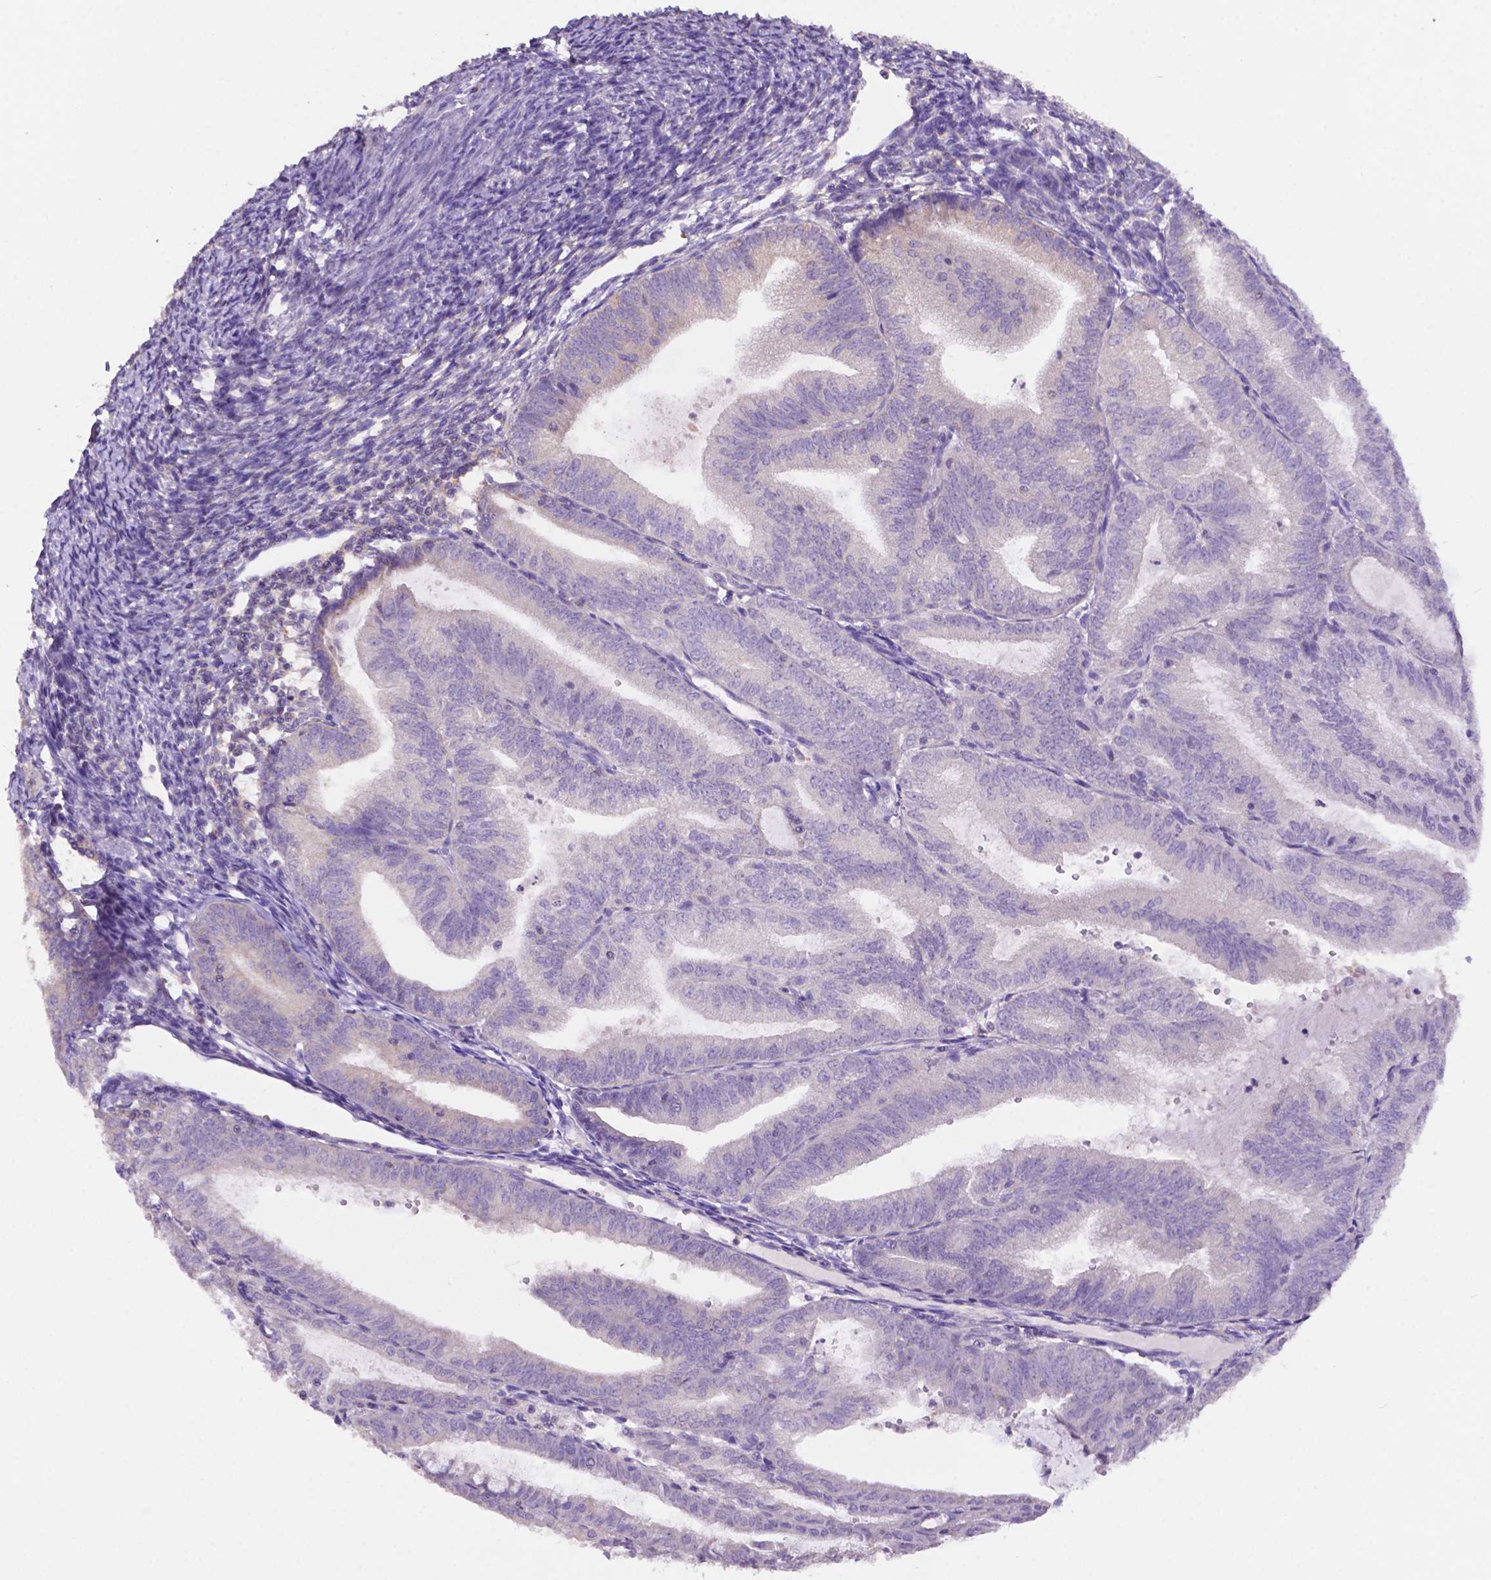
{"staining": {"intensity": "negative", "quantity": "none", "location": "none"}, "tissue": "endometrial cancer", "cell_type": "Tumor cells", "image_type": "cancer", "snomed": [{"axis": "morphology", "description": "Adenocarcinoma, NOS"}, {"axis": "topography", "description": "Endometrium"}], "caption": "Endometrial adenocarcinoma was stained to show a protein in brown. There is no significant expression in tumor cells.", "gene": "PRPS2", "patient": {"sex": "female", "age": 70}}